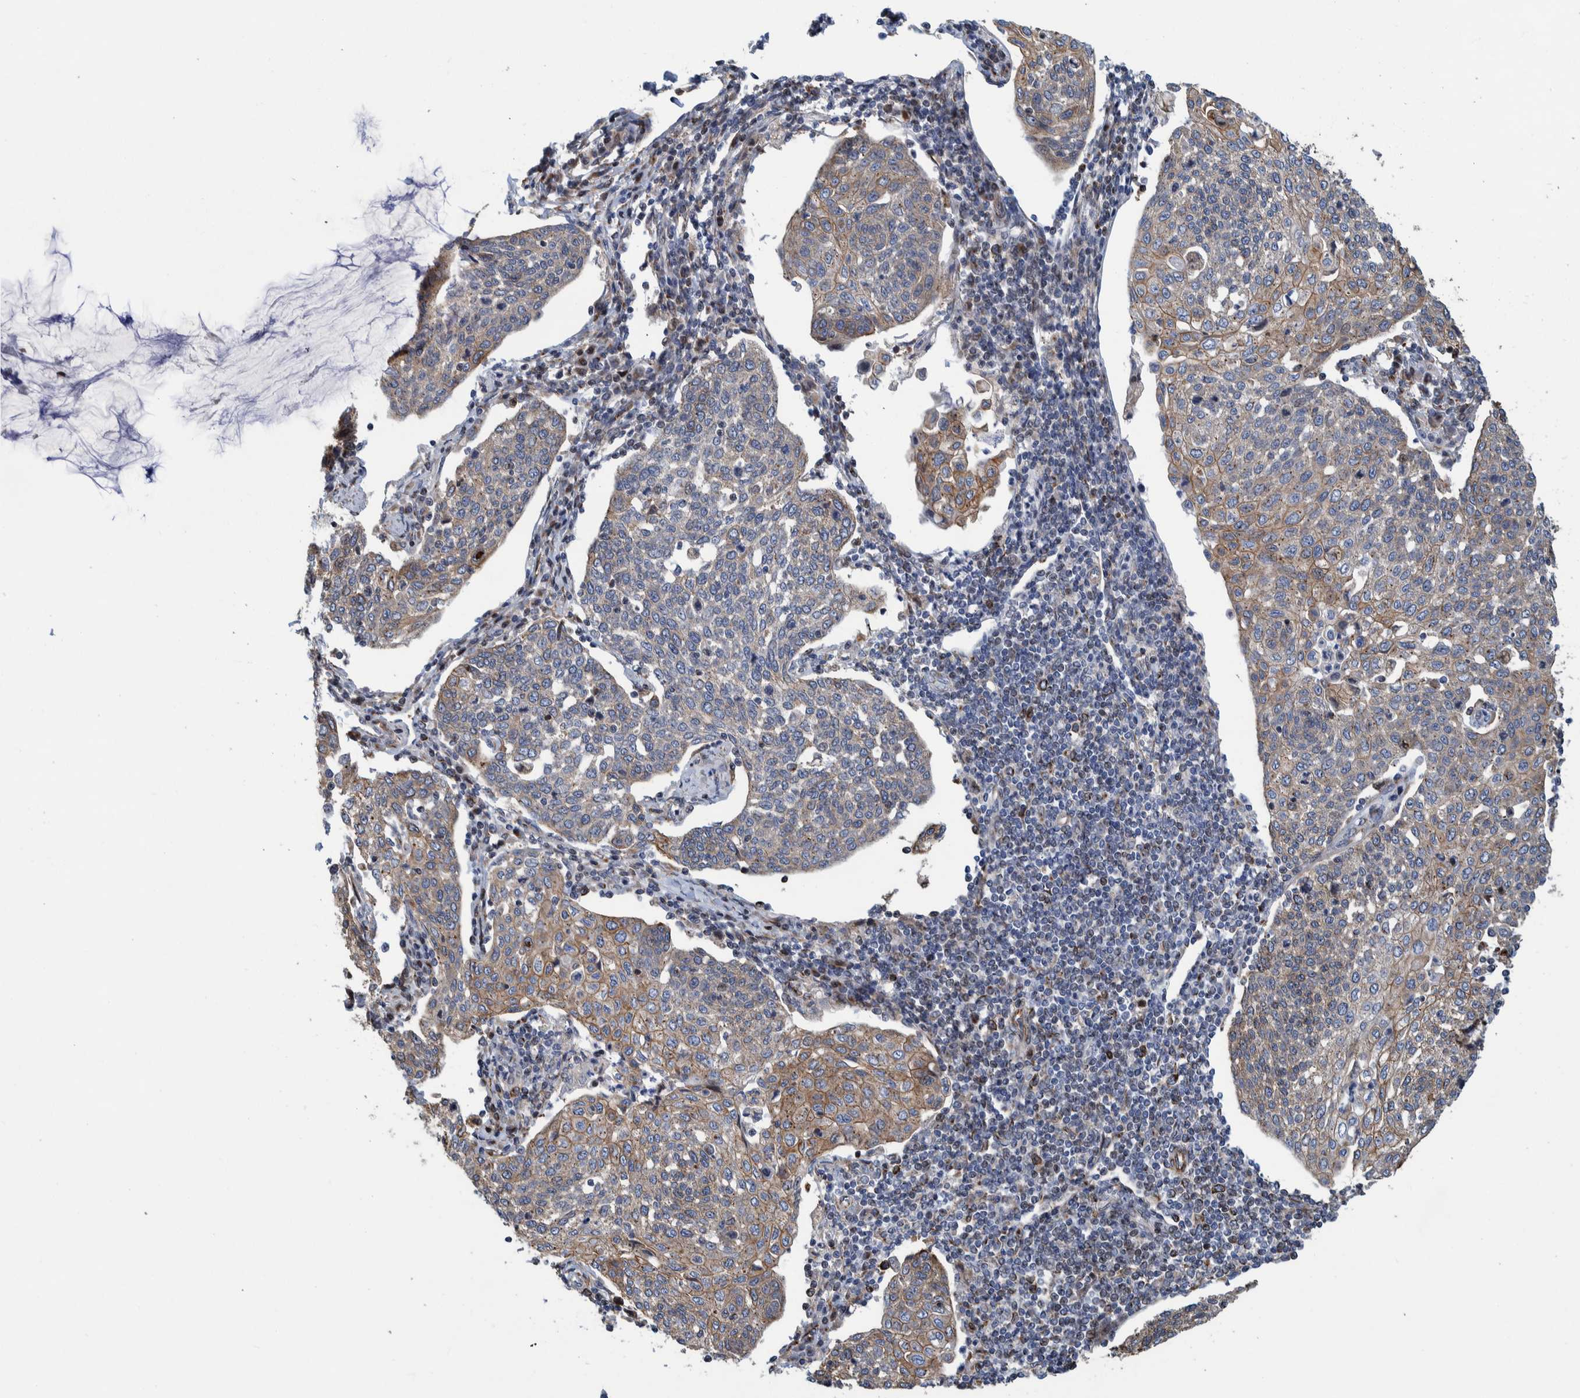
{"staining": {"intensity": "weak", "quantity": "25%-75%", "location": "cytoplasmic/membranous"}, "tissue": "cervical cancer", "cell_type": "Tumor cells", "image_type": "cancer", "snomed": [{"axis": "morphology", "description": "Squamous cell carcinoma, NOS"}, {"axis": "topography", "description": "Cervix"}], "caption": "Squamous cell carcinoma (cervical) stained with a protein marker reveals weak staining in tumor cells.", "gene": "CCDC57", "patient": {"sex": "female", "age": 34}}